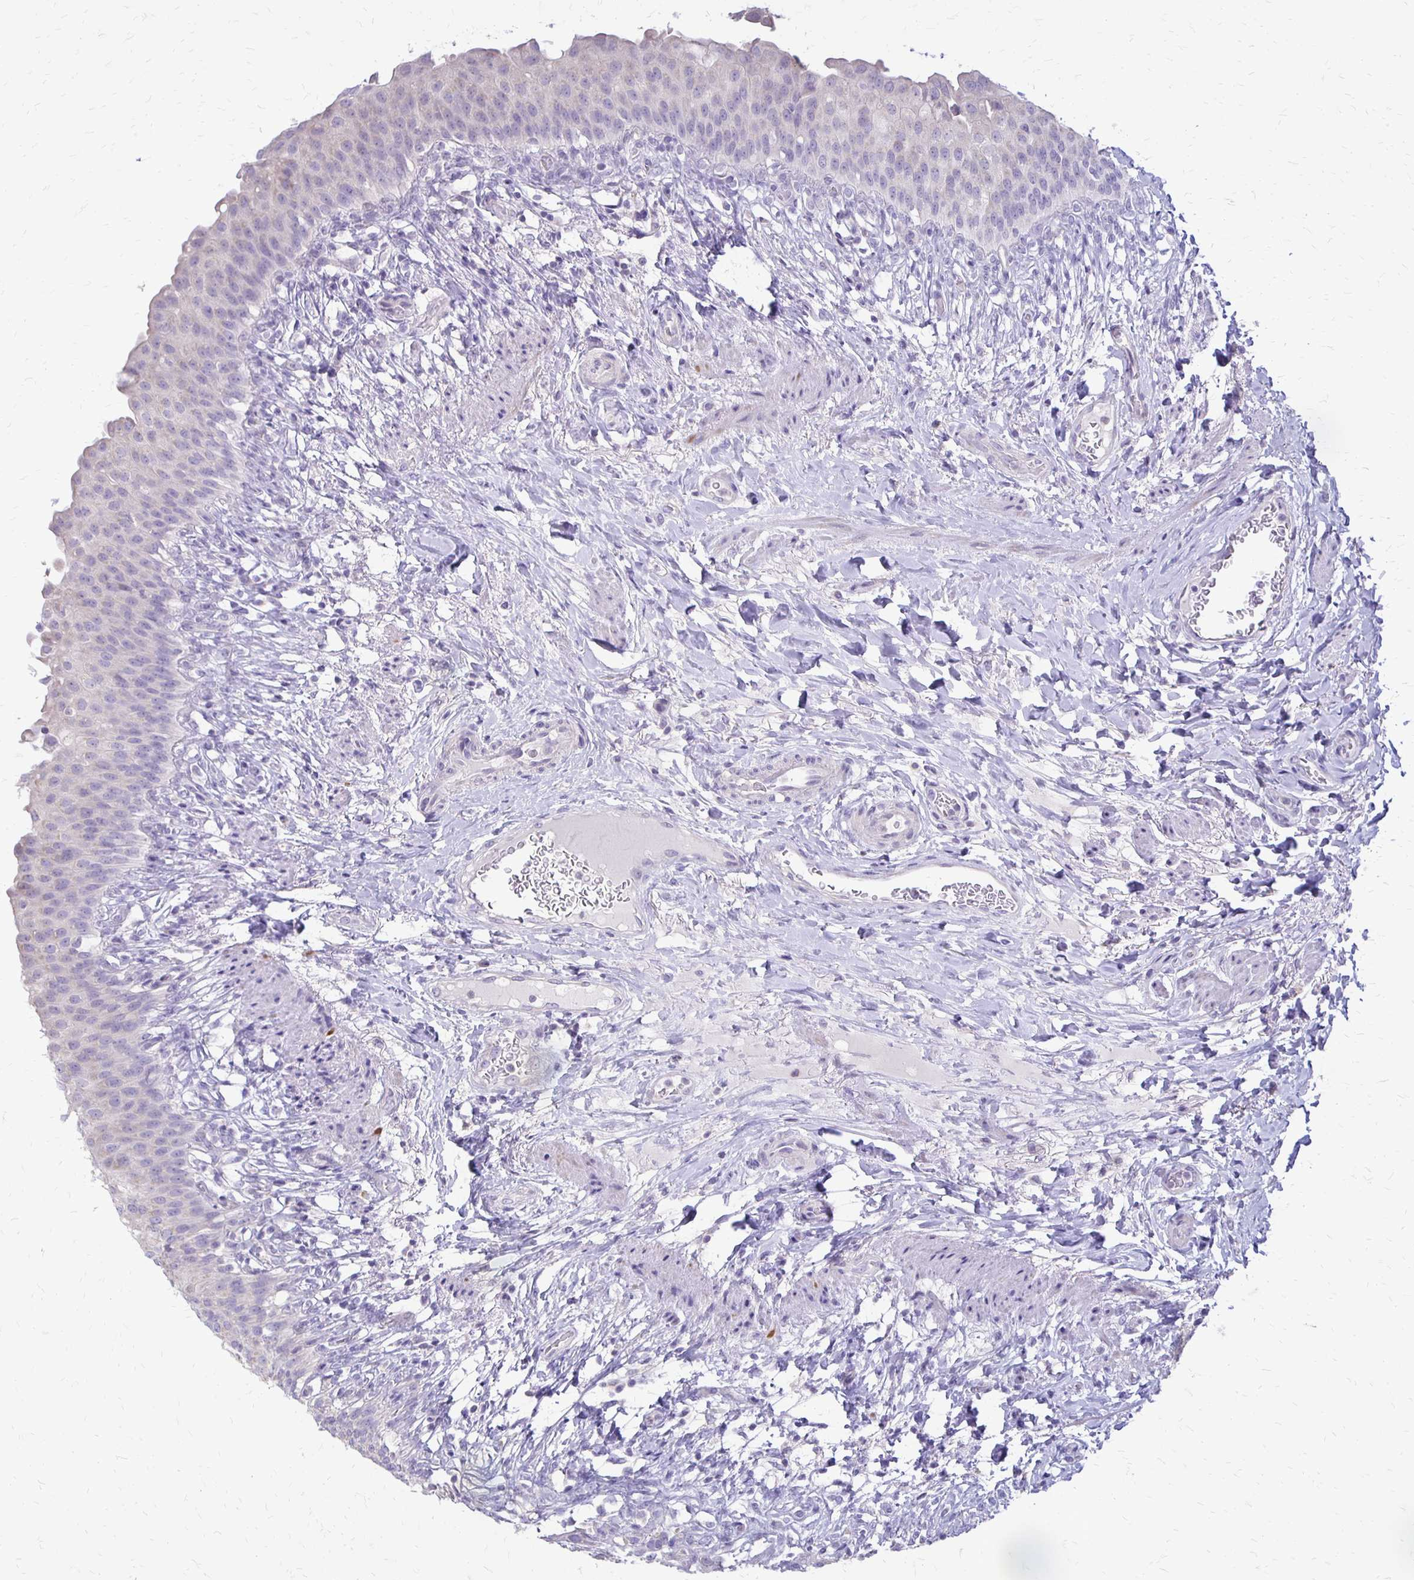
{"staining": {"intensity": "negative", "quantity": "none", "location": "none"}, "tissue": "urinary bladder", "cell_type": "Urothelial cells", "image_type": "normal", "snomed": [{"axis": "morphology", "description": "Normal tissue, NOS"}, {"axis": "topography", "description": "Urinary bladder"}, {"axis": "topography", "description": "Peripheral nerve tissue"}], "caption": "Protein analysis of unremarkable urinary bladder reveals no significant staining in urothelial cells. (Brightfield microscopy of DAB immunohistochemistry (IHC) at high magnification).", "gene": "ALPG", "patient": {"sex": "female", "age": 60}}